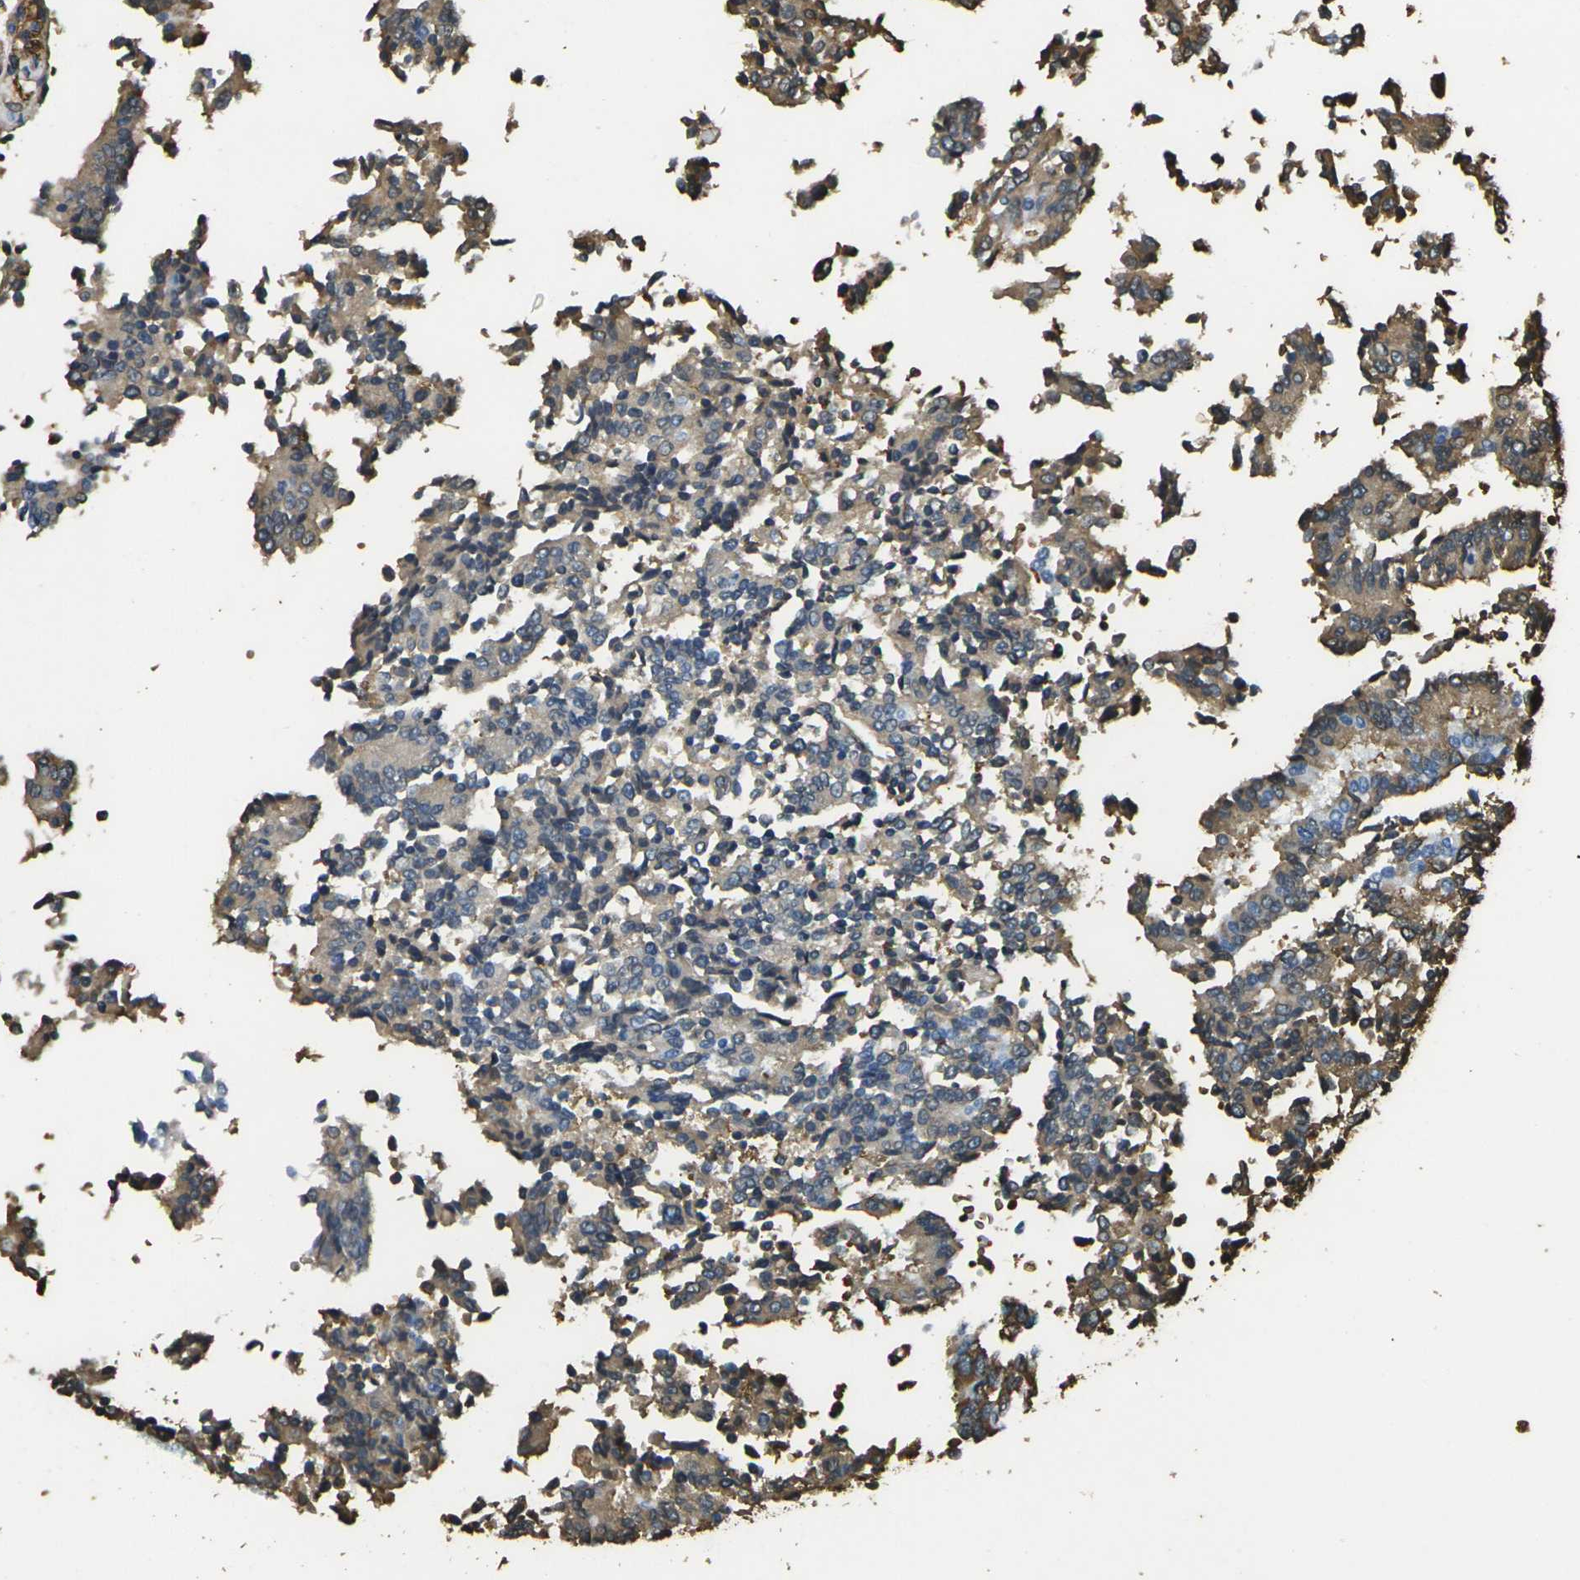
{"staining": {"intensity": "moderate", "quantity": ">75%", "location": "cytoplasmic/membranous"}, "tissue": "prostate cancer", "cell_type": "Tumor cells", "image_type": "cancer", "snomed": [{"axis": "morphology", "description": "Normal tissue, NOS"}, {"axis": "morphology", "description": "Adenocarcinoma, High grade"}, {"axis": "topography", "description": "Prostate"}, {"axis": "topography", "description": "Seminal veicle"}], "caption": "The histopathology image exhibits immunohistochemical staining of prostate cancer (high-grade adenocarcinoma). There is moderate cytoplasmic/membranous staining is identified in about >75% of tumor cells.", "gene": "HBB", "patient": {"sex": "male", "age": 55}}